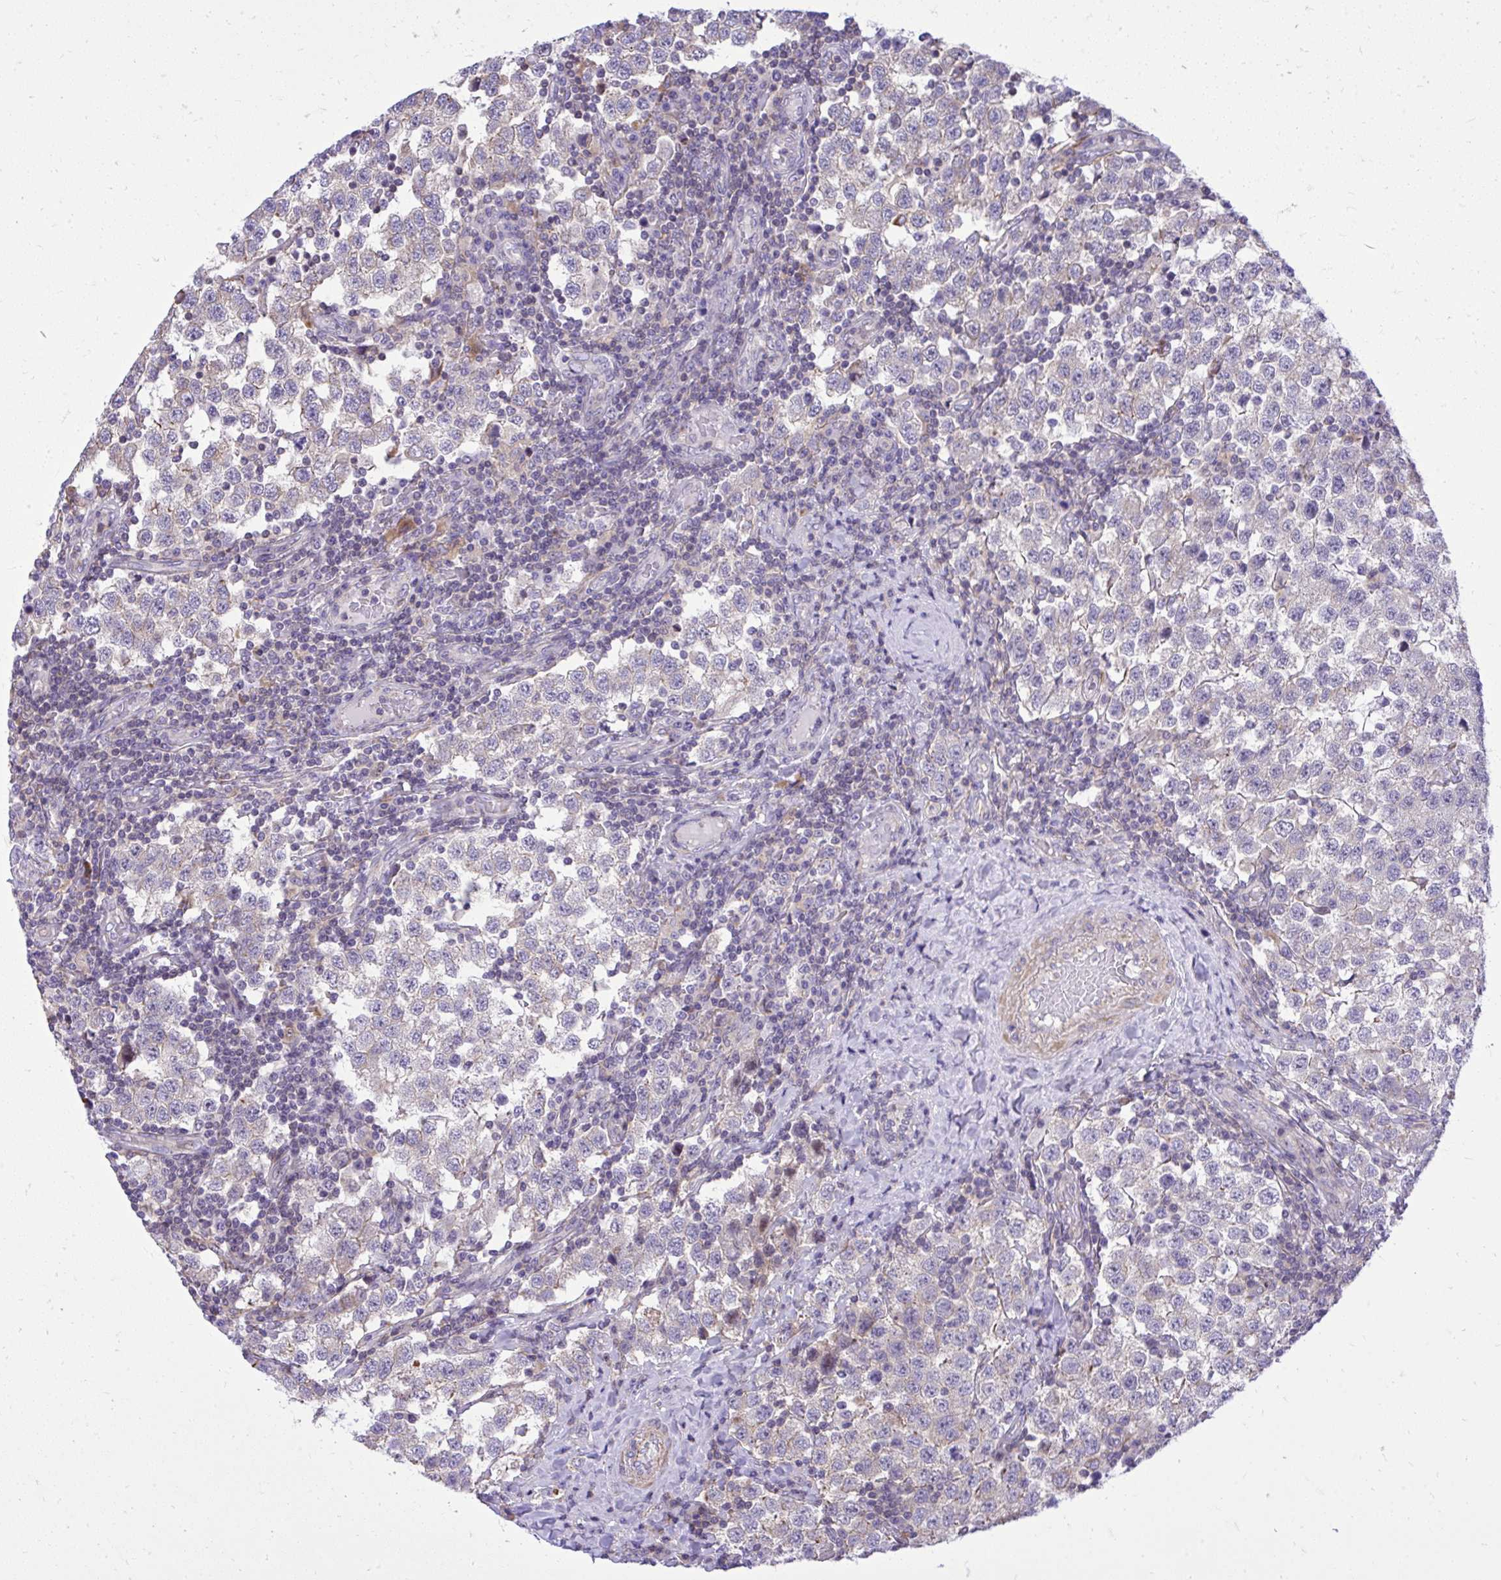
{"staining": {"intensity": "negative", "quantity": "none", "location": "none"}, "tissue": "testis cancer", "cell_type": "Tumor cells", "image_type": "cancer", "snomed": [{"axis": "morphology", "description": "Seminoma, NOS"}, {"axis": "topography", "description": "Testis"}], "caption": "This is an immunohistochemistry histopathology image of seminoma (testis). There is no expression in tumor cells.", "gene": "GRK4", "patient": {"sex": "male", "age": 34}}